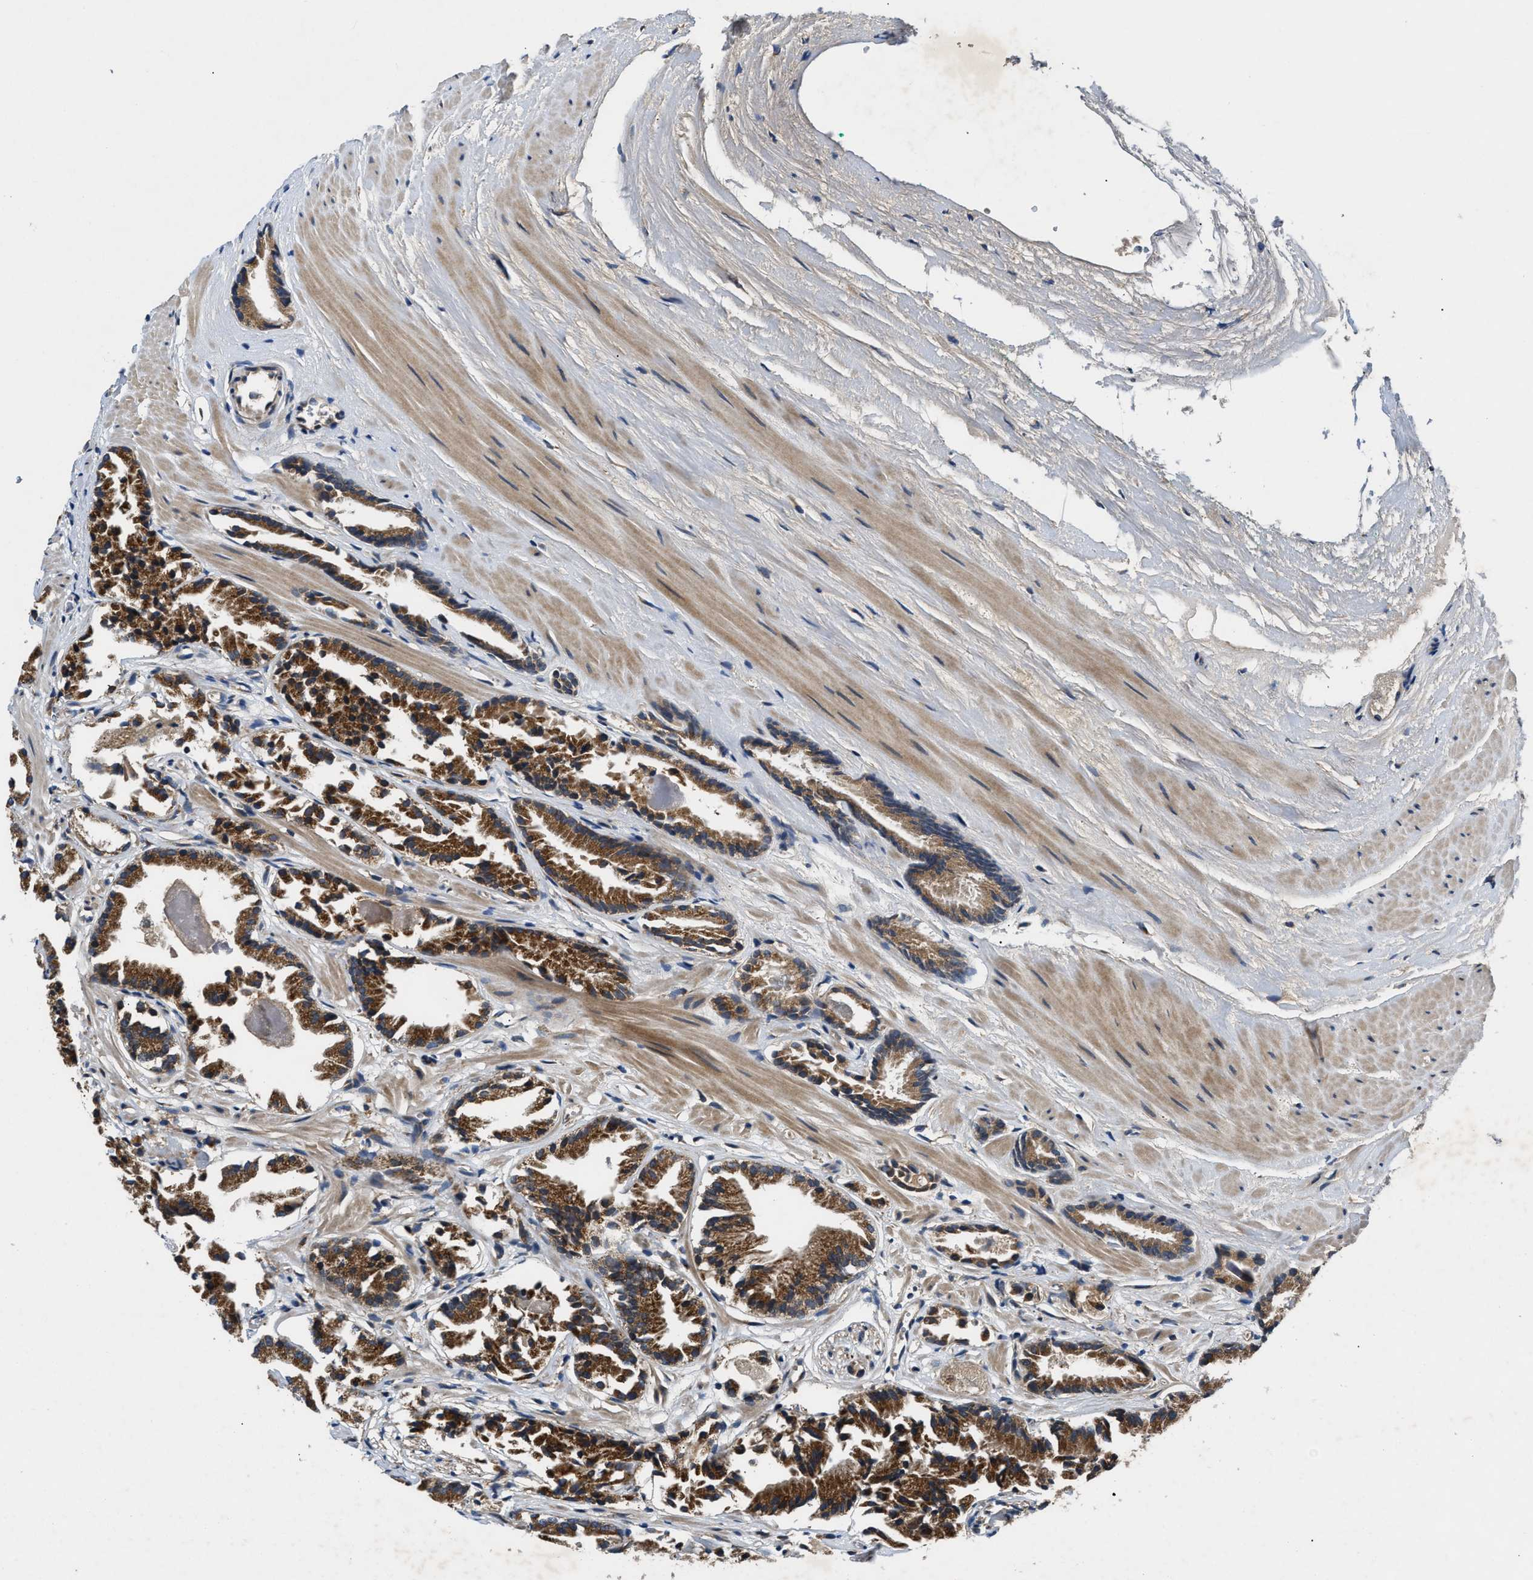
{"staining": {"intensity": "strong", "quantity": ">75%", "location": "cytoplasmic/membranous"}, "tissue": "prostate cancer", "cell_type": "Tumor cells", "image_type": "cancer", "snomed": [{"axis": "morphology", "description": "Adenocarcinoma, Low grade"}, {"axis": "topography", "description": "Prostate"}], "caption": "An image showing strong cytoplasmic/membranous staining in about >75% of tumor cells in adenocarcinoma (low-grade) (prostate), as visualized by brown immunohistochemical staining.", "gene": "PNPLA8", "patient": {"sex": "male", "age": 51}}